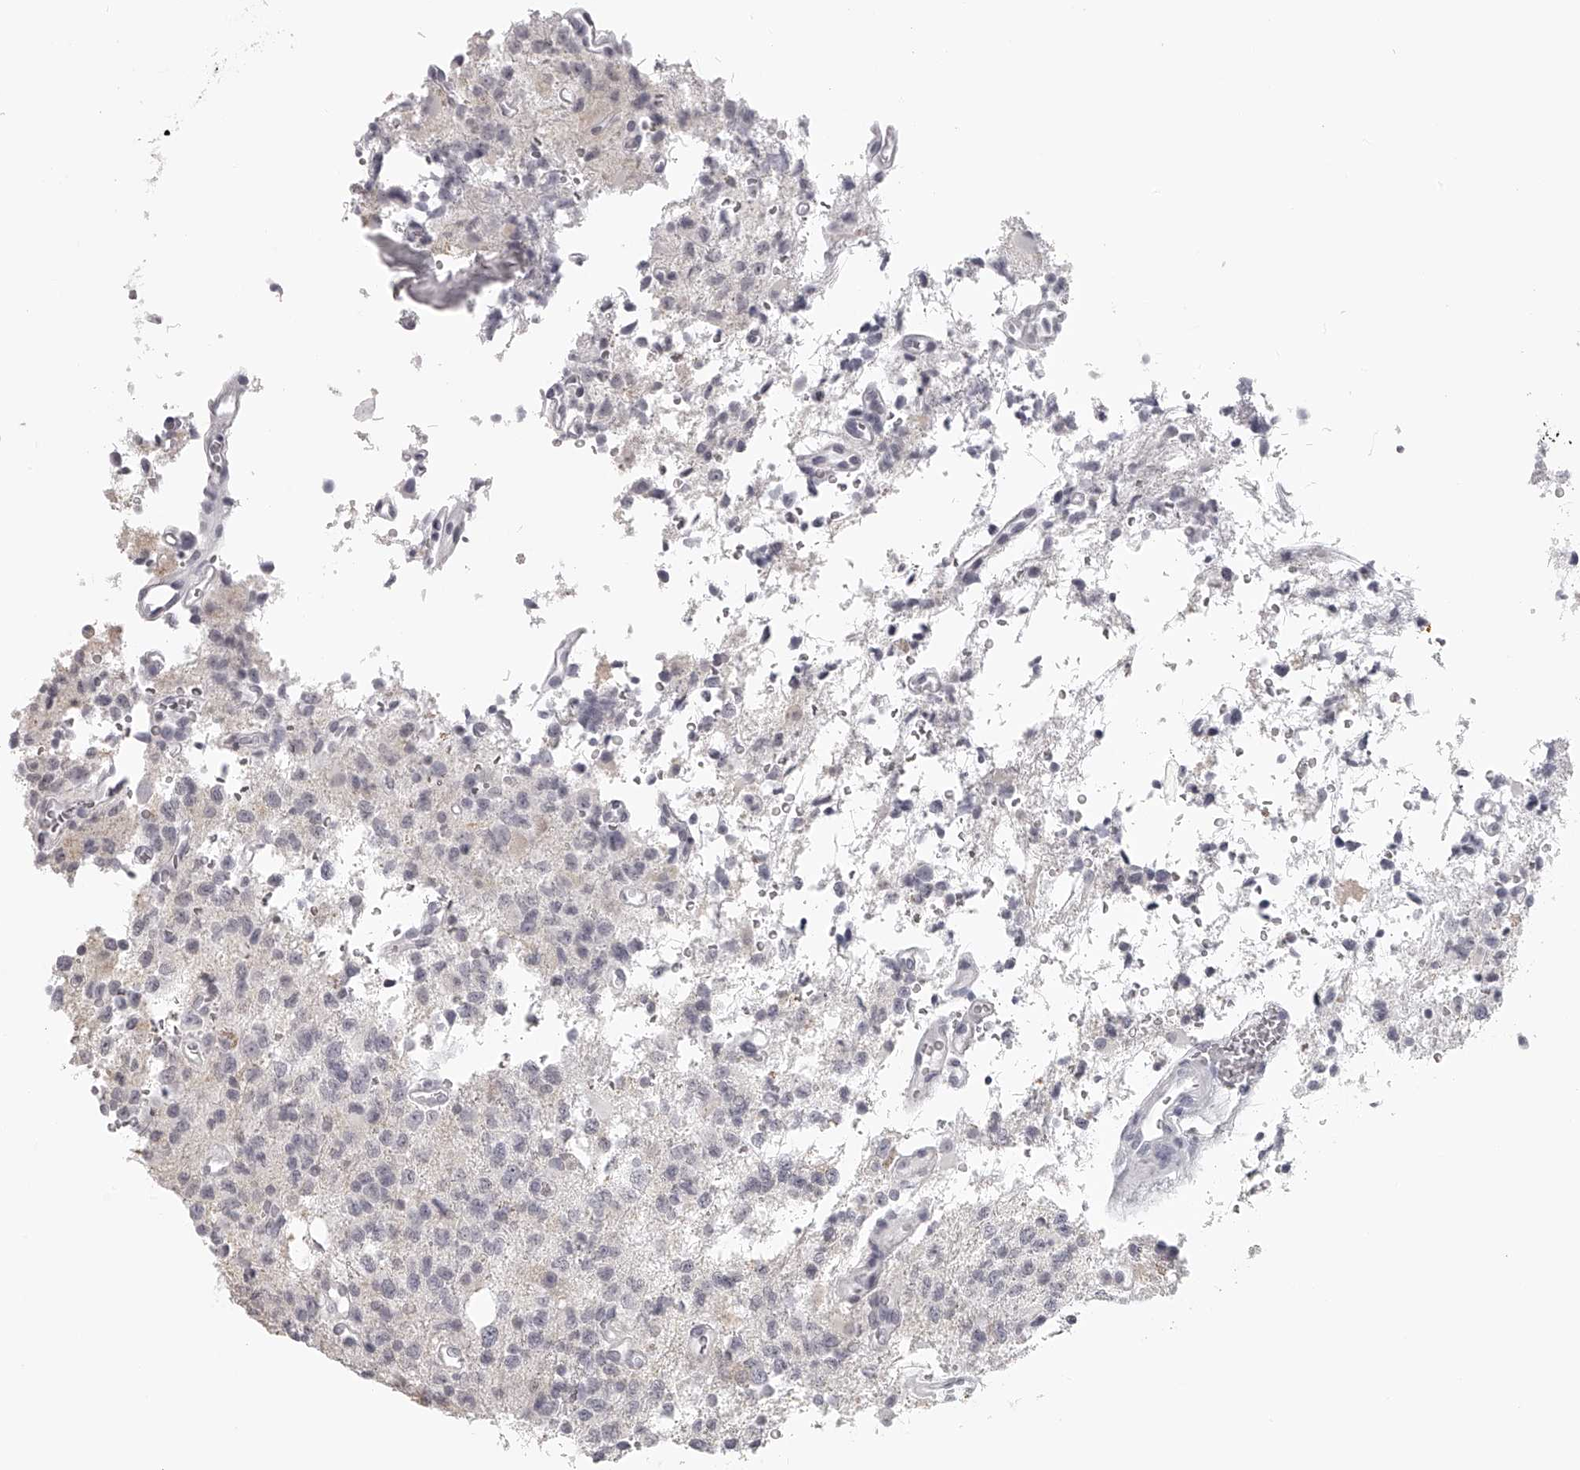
{"staining": {"intensity": "negative", "quantity": "none", "location": "none"}, "tissue": "glioma", "cell_type": "Tumor cells", "image_type": "cancer", "snomed": [{"axis": "morphology", "description": "Glioma, malignant, High grade"}, {"axis": "topography", "description": "Brain"}], "caption": "A high-resolution photomicrograph shows immunohistochemistry (IHC) staining of glioma, which shows no significant positivity in tumor cells.", "gene": "SEC11C", "patient": {"sex": "female", "age": 62}}